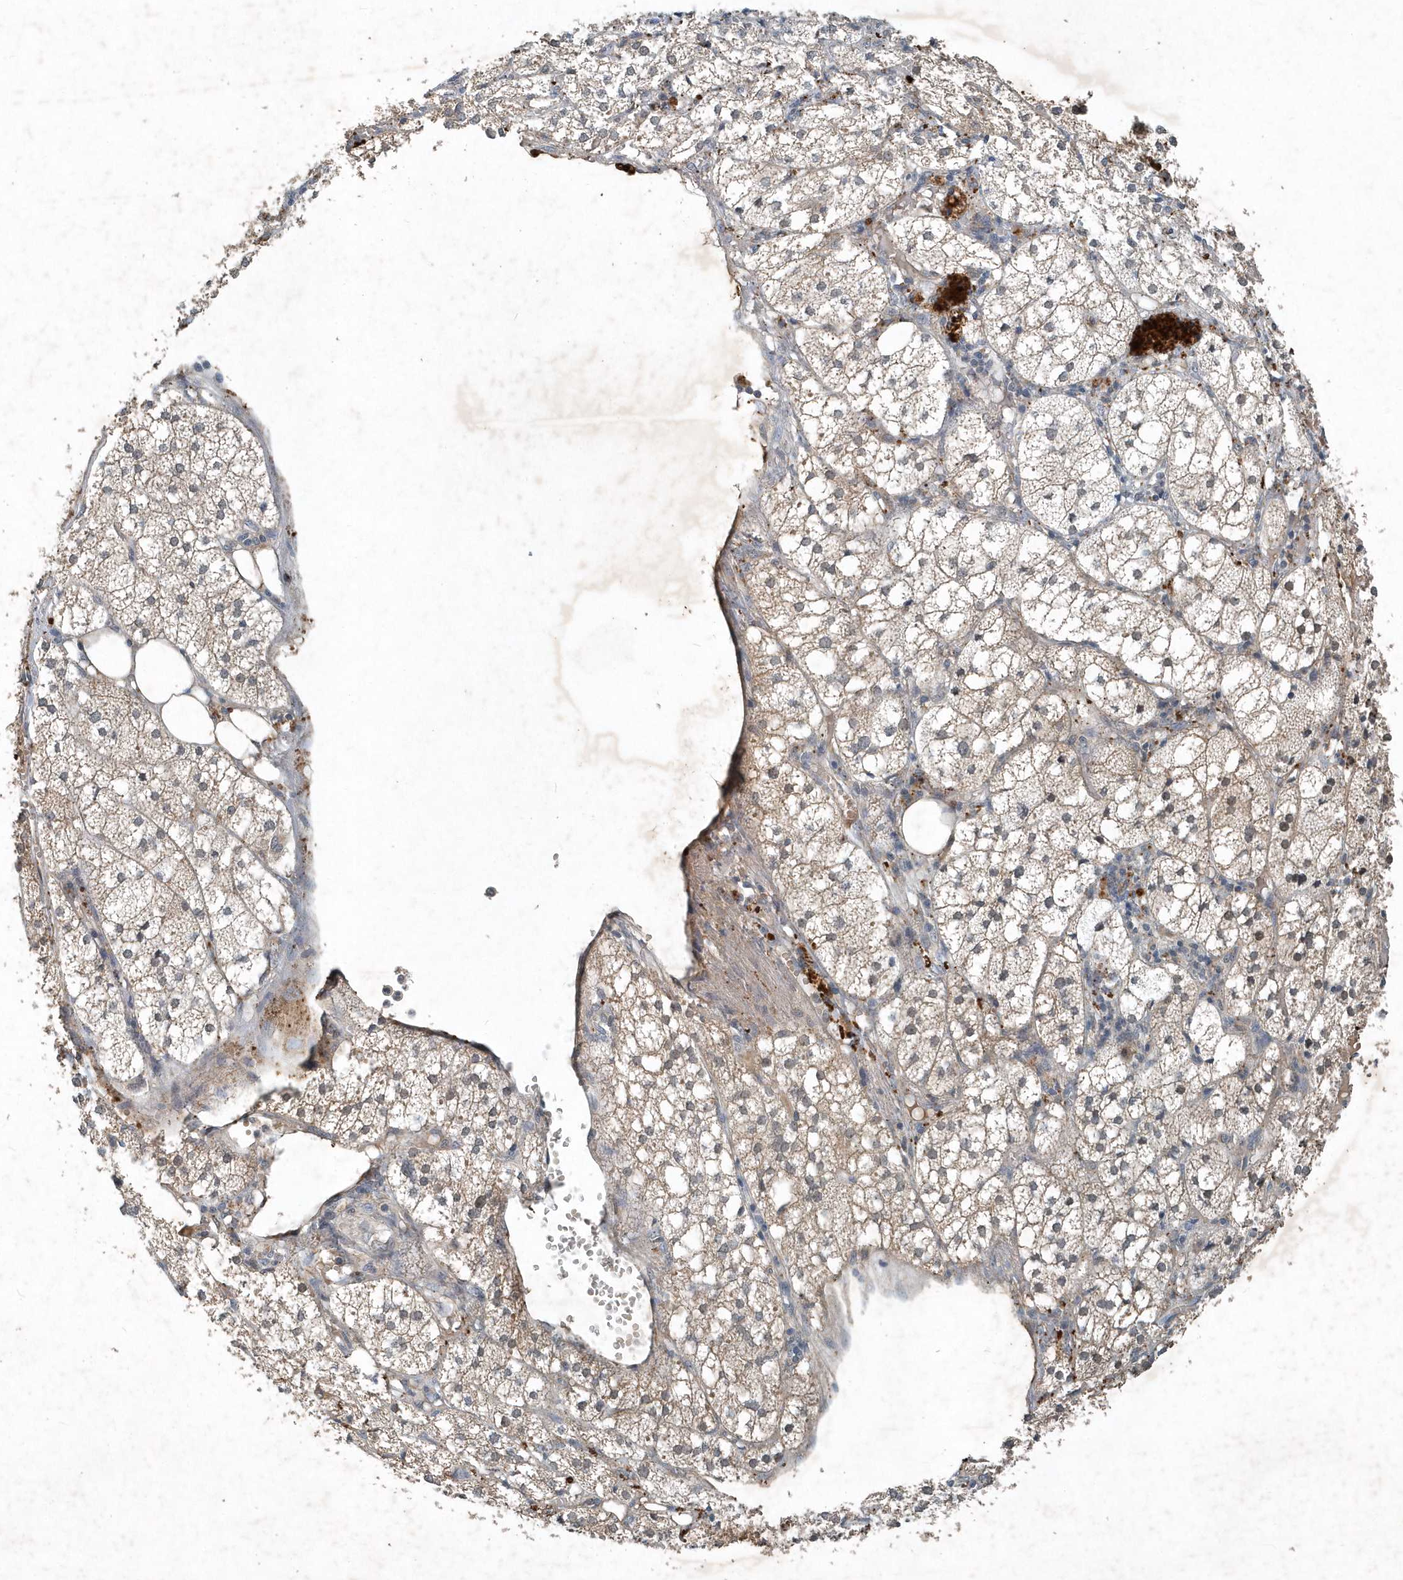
{"staining": {"intensity": "moderate", "quantity": ">75%", "location": "cytoplasmic/membranous,nuclear"}, "tissue": "adrenal gland", "cell_type": "Glandular cells", "image_type": "normal", "snomed": [{"axis": "morphology", "description": "Normal tissue, NOS"}, {"axis": "topography", "description": "Adrenal gland"}], "caption": "Glandular cells exhibit medium levels of moderate cytoplasmic/membranous,nuclear expression in approximately >75% of cells in unremarkable adrenal gland.", "gene": "SCFD2", "patient": {"sex": "female", "age": 61}}